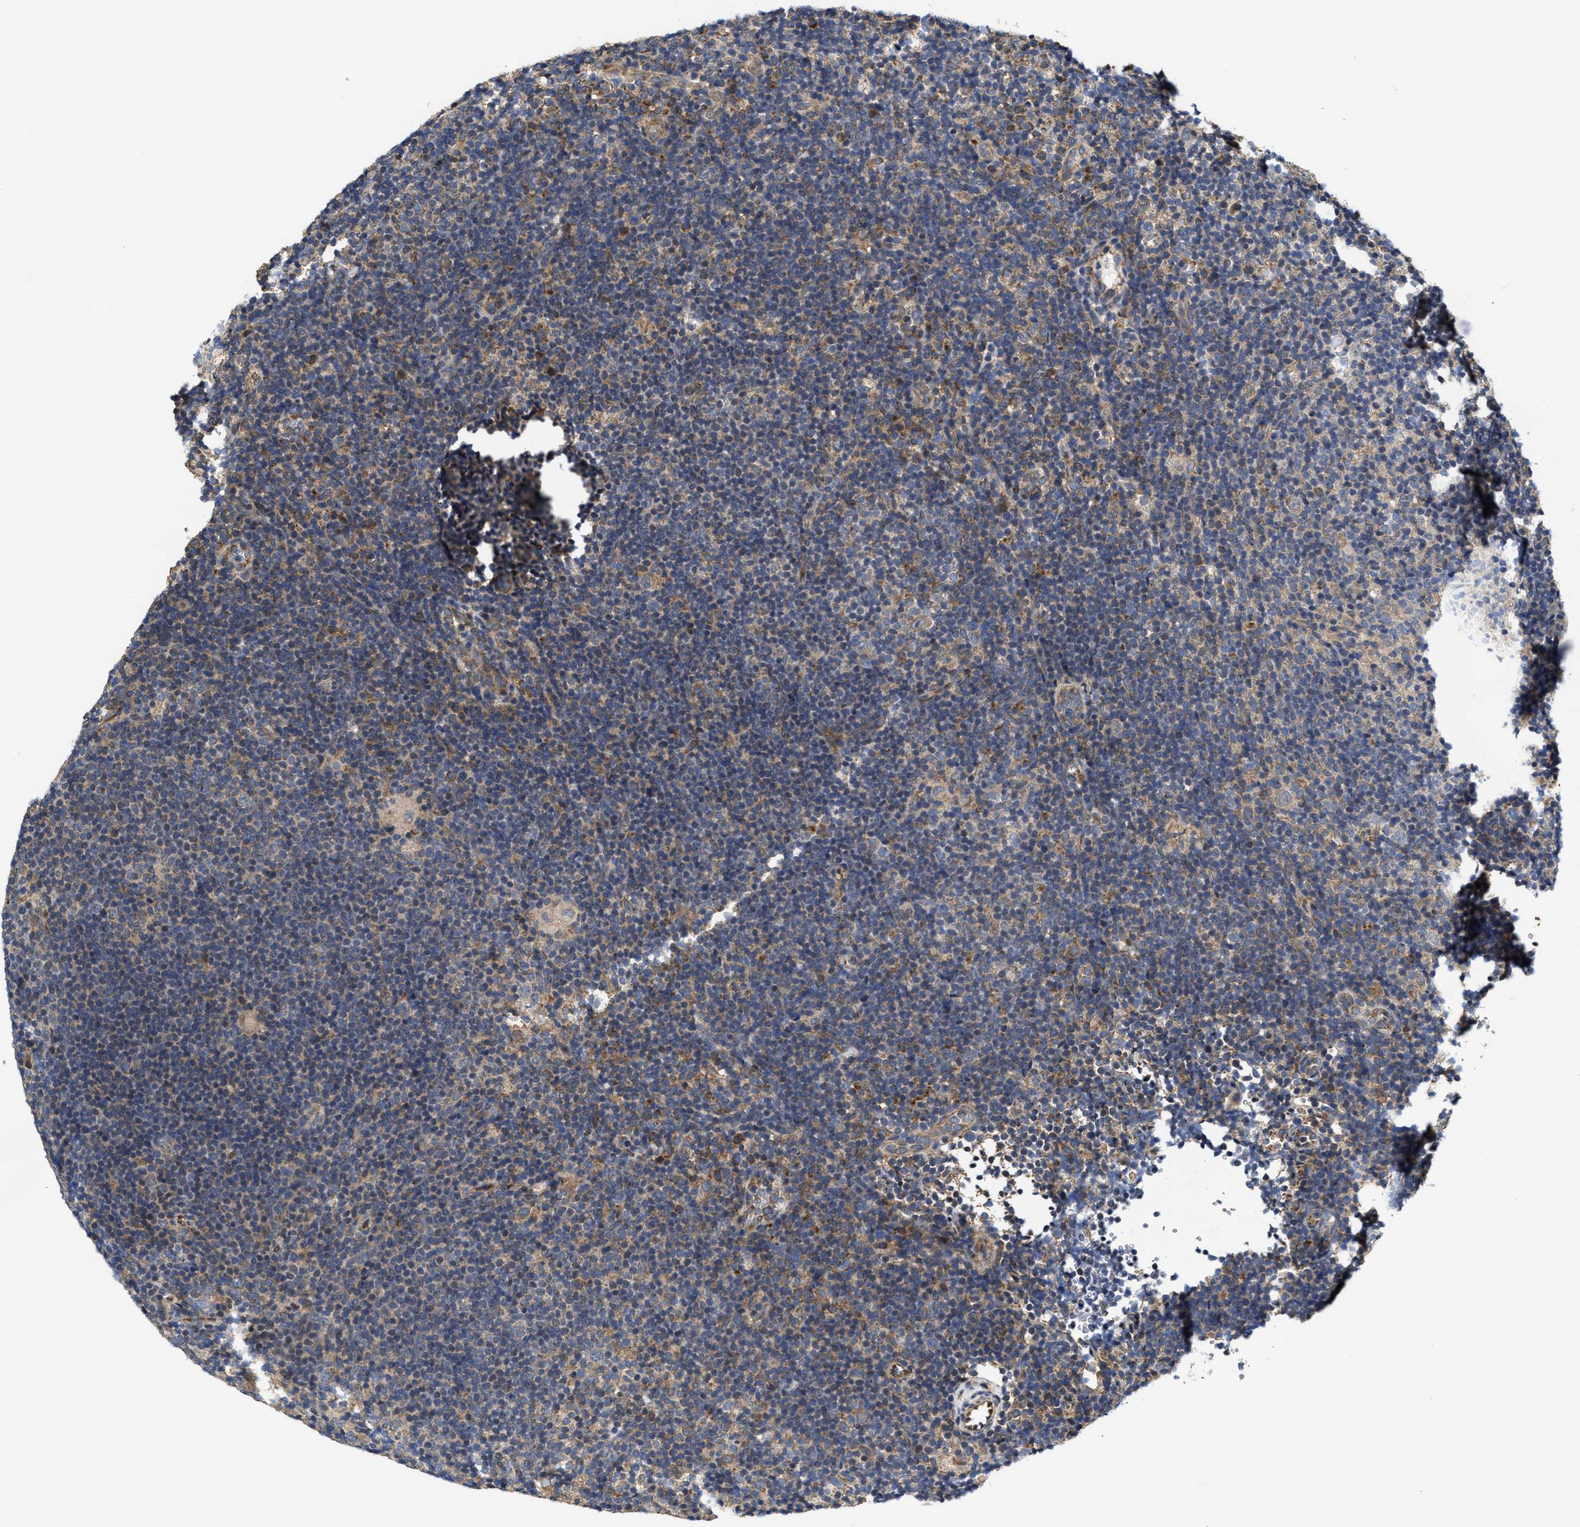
{"staining": {"intensity": "weak", "quantity": "<25%", "location": "cytoplasmic/membranous"}, "tissue": "lymphoma", "cell_type": "Tumor cells", "image_type": "cancer", "snomed": [{"axis": "morphology", "description": "Hodgkin's disease, NOS"}, {"axis": "topography", "description": "Lymph node"}], "caption": "Immunohistochemistry (IHC) micrograph of human lymphoma stained for a protein (brown), which demonstrates no expression in tumor cells.", "gene": "TRAF6", "patient": {"sex": "female", "age": 57}}